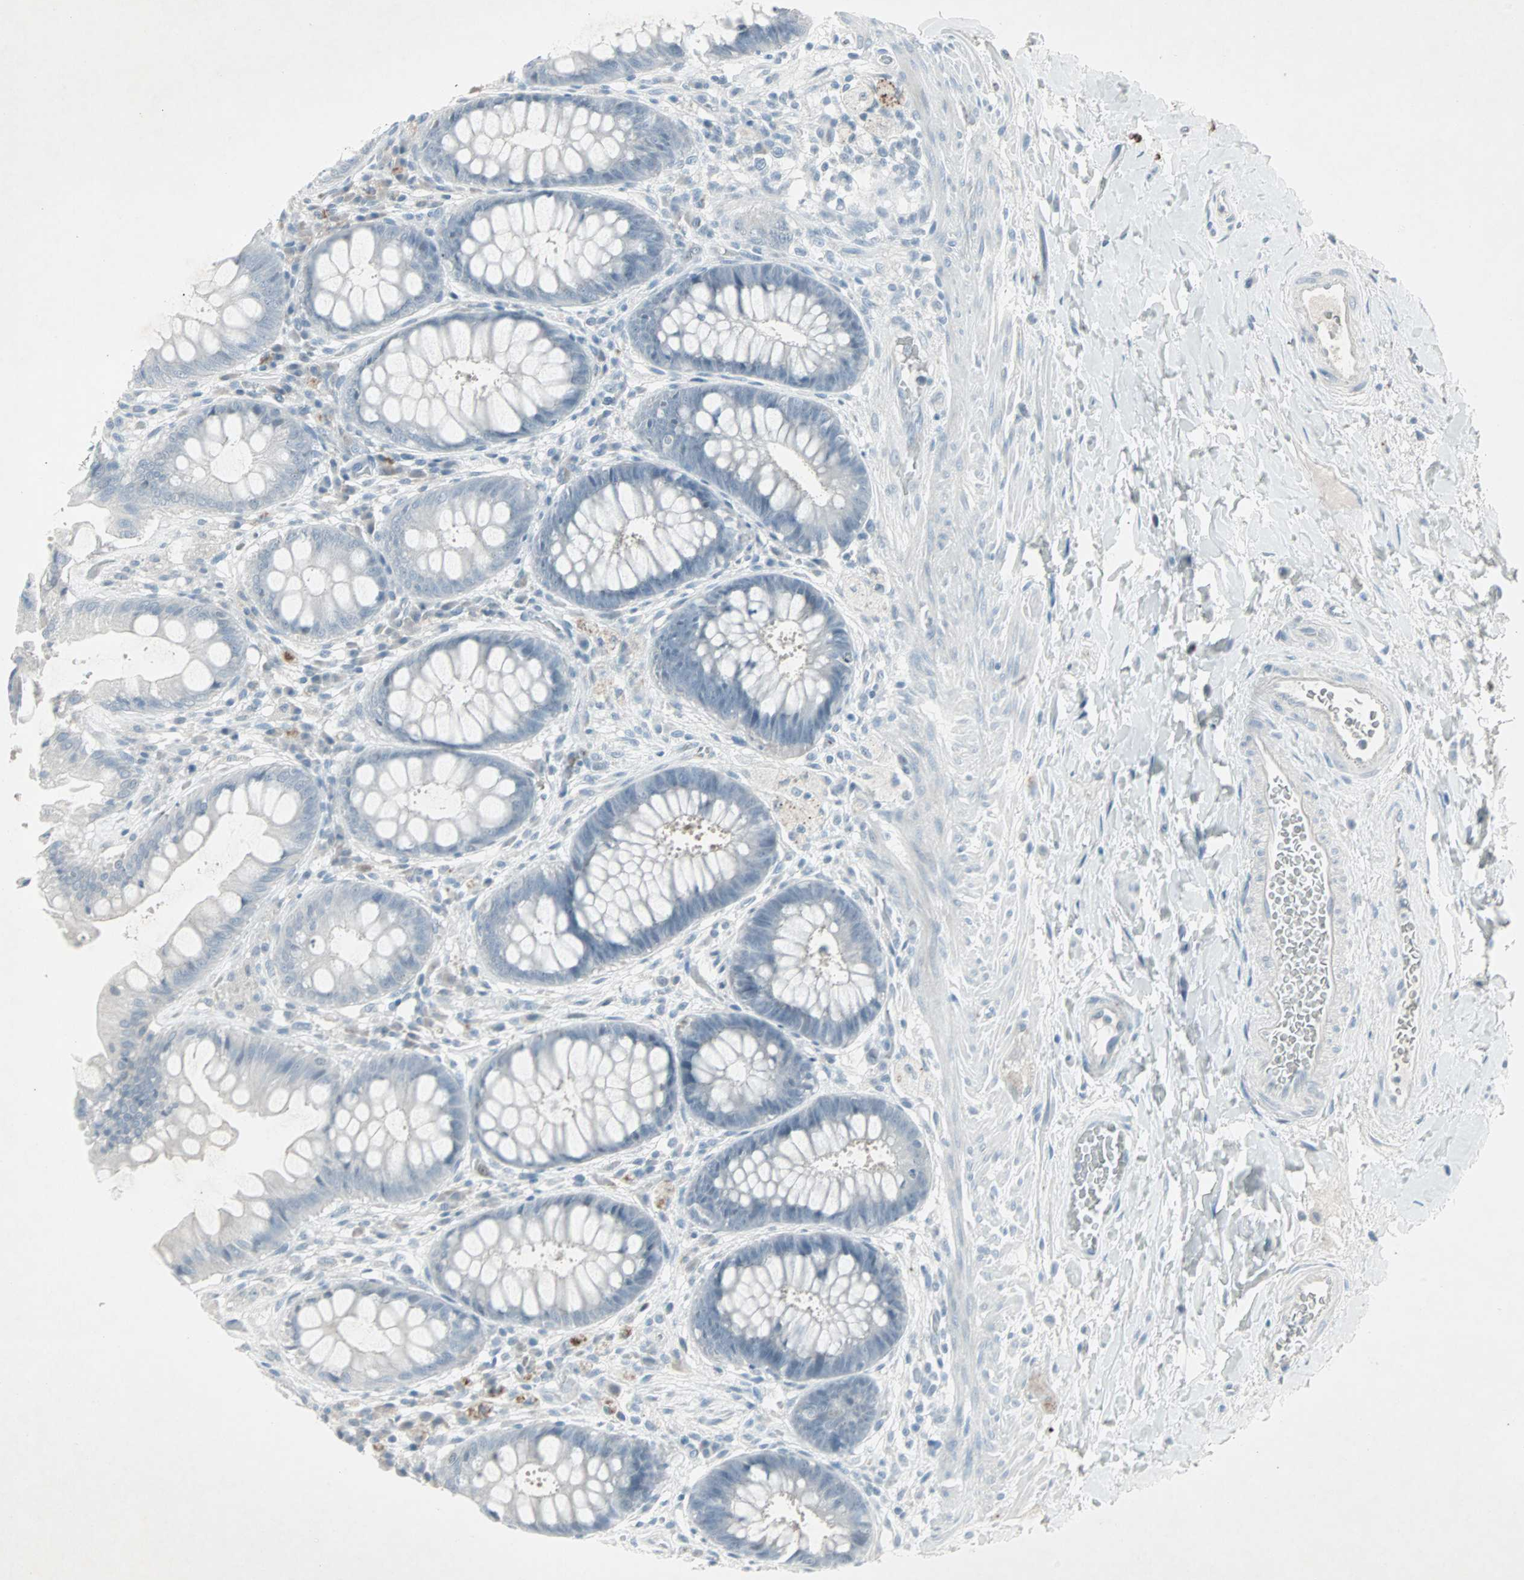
{"staining": {"intensity": "negative", "quantity": "none", "location": "none"}, "tissue": "rectum", "cell_type": "Glandular cells", "image_type": "normal", "snomed": [{"axis": "morphology", "description": "Normal tissue, NOS"}, {"axis": "topography", "description": "Rectum"}], "caption": "Immunohistochemical staining of benign human rectum shows no significant positivity in glandular cells. (DAB IHC visualized using brightfield microscopy, high magnification).", "gene": "LANCL3", "patient": {"sex": "female", "age": 46}}